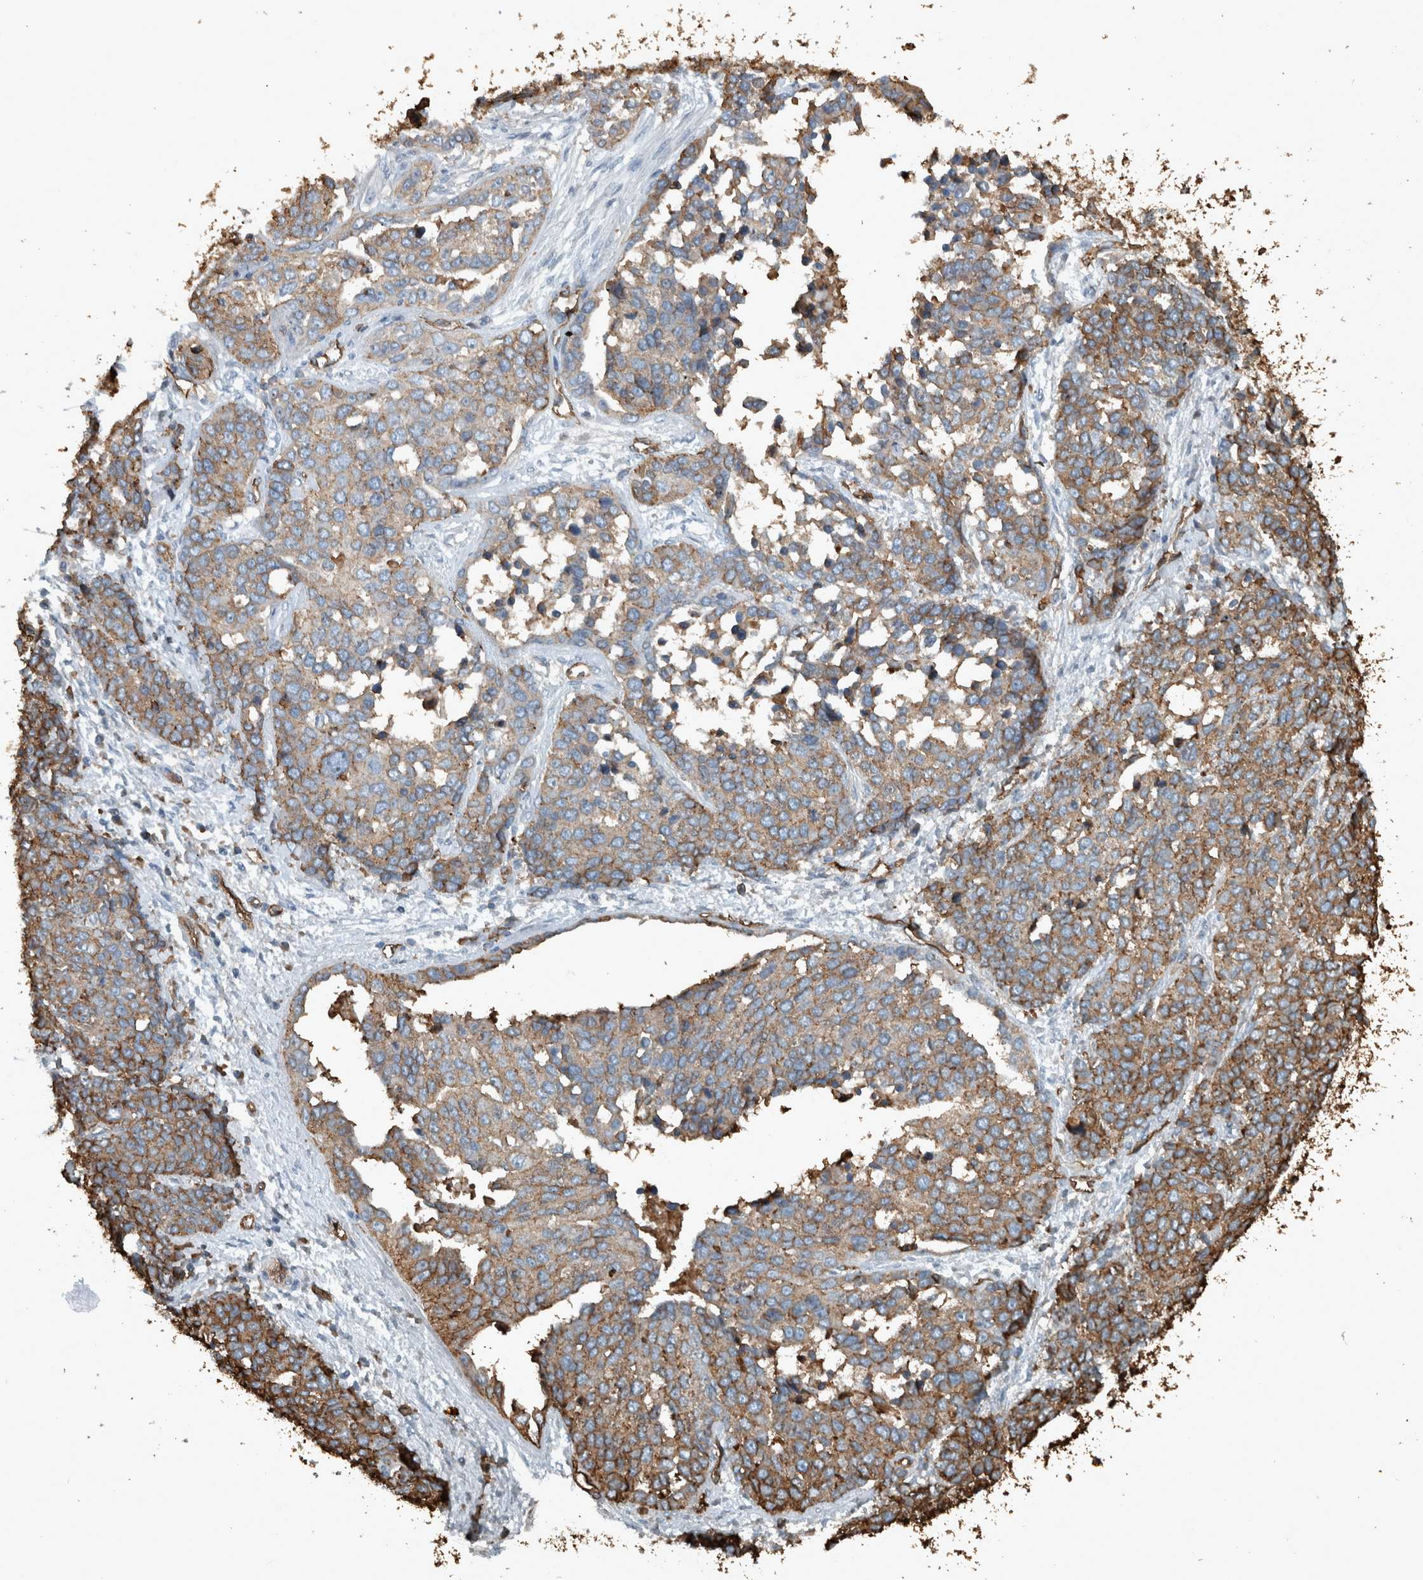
{"staining": {"intensity": "moderate", "quantity": ">75%", "location": "cytoplasmic/membranous"}, "tissue": "ovarian cancer", "cell_type": "Tumor cells", "image_type": "cancer", "snomed": [{"axis": "morphology", "description": "Cystadenocarcinoma, serous, NOS"}, {"axis": "topography", "description": "Ovary"}], "caption": "The photomicrograph displays immunohistochemical staining of ovarian serous cystadenocarcinoma. There is moderate cytoplasmic/membranous expression is seen in approximately >75% of tumor cells. (DAB IHC, brown staining for protein, blue staining for nuclei).", "gene": "LBP", "patient": {"sex": "female", "age": 44}}